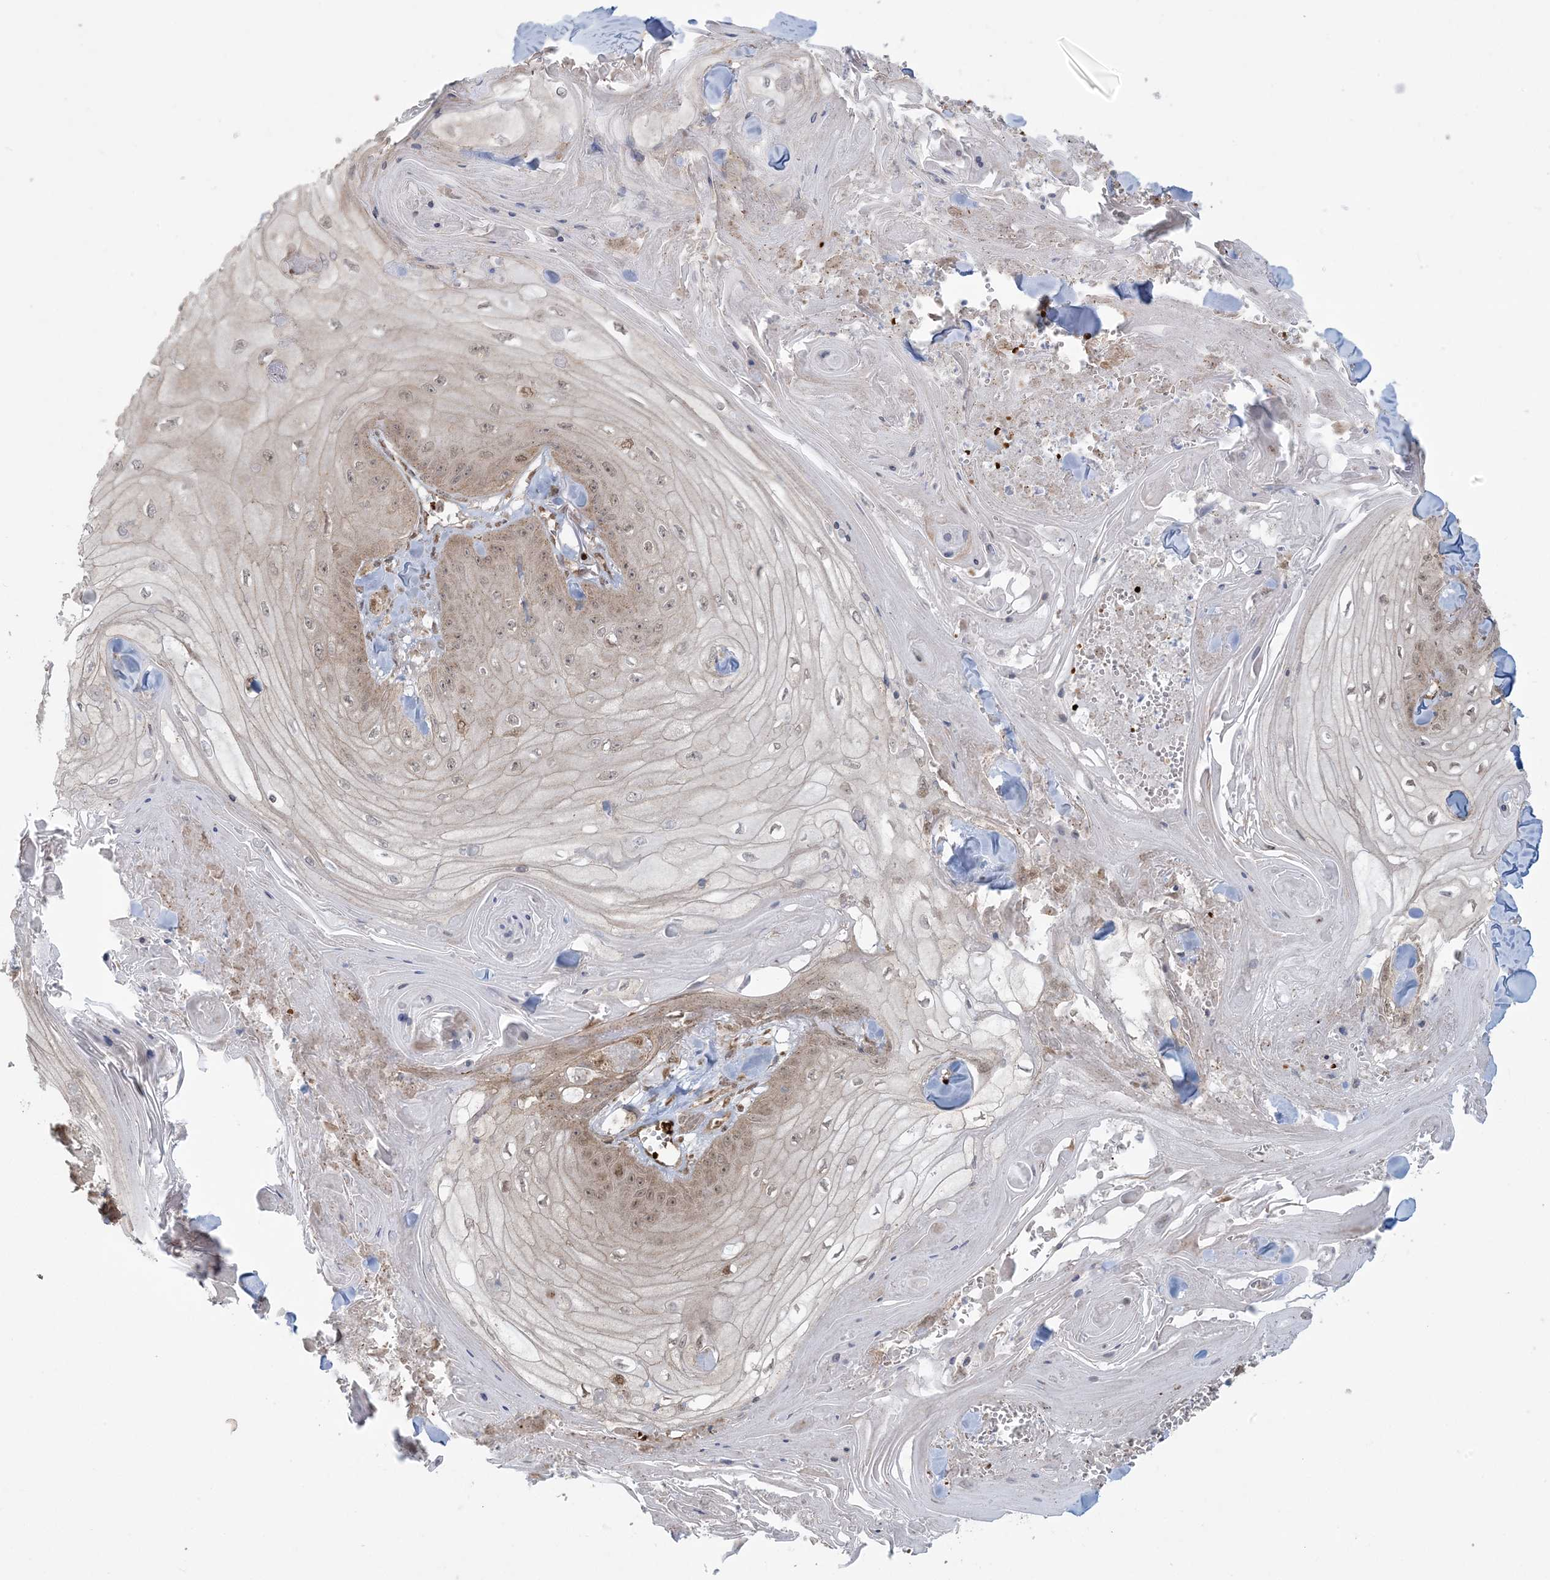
{"staining": {"intensity": "weak", "quantity": "<25%", "location": "cytoplasmic/membranous"}, "tissue": "skin cancer", "cell_type": "Tumor cells", "image_type": "cancer", "snomed": [{"axis": "morphology", "description": "Squamous cell carcinoma, NOS"}, {"axis": "topography", "description": "Skin"}], "caption": "Image shows no protein positivity in tumor cells of skin squamous cell carcinoma tissue.", "gene": "ABCF3", "patient": {"sex": "male", "age": 74}}